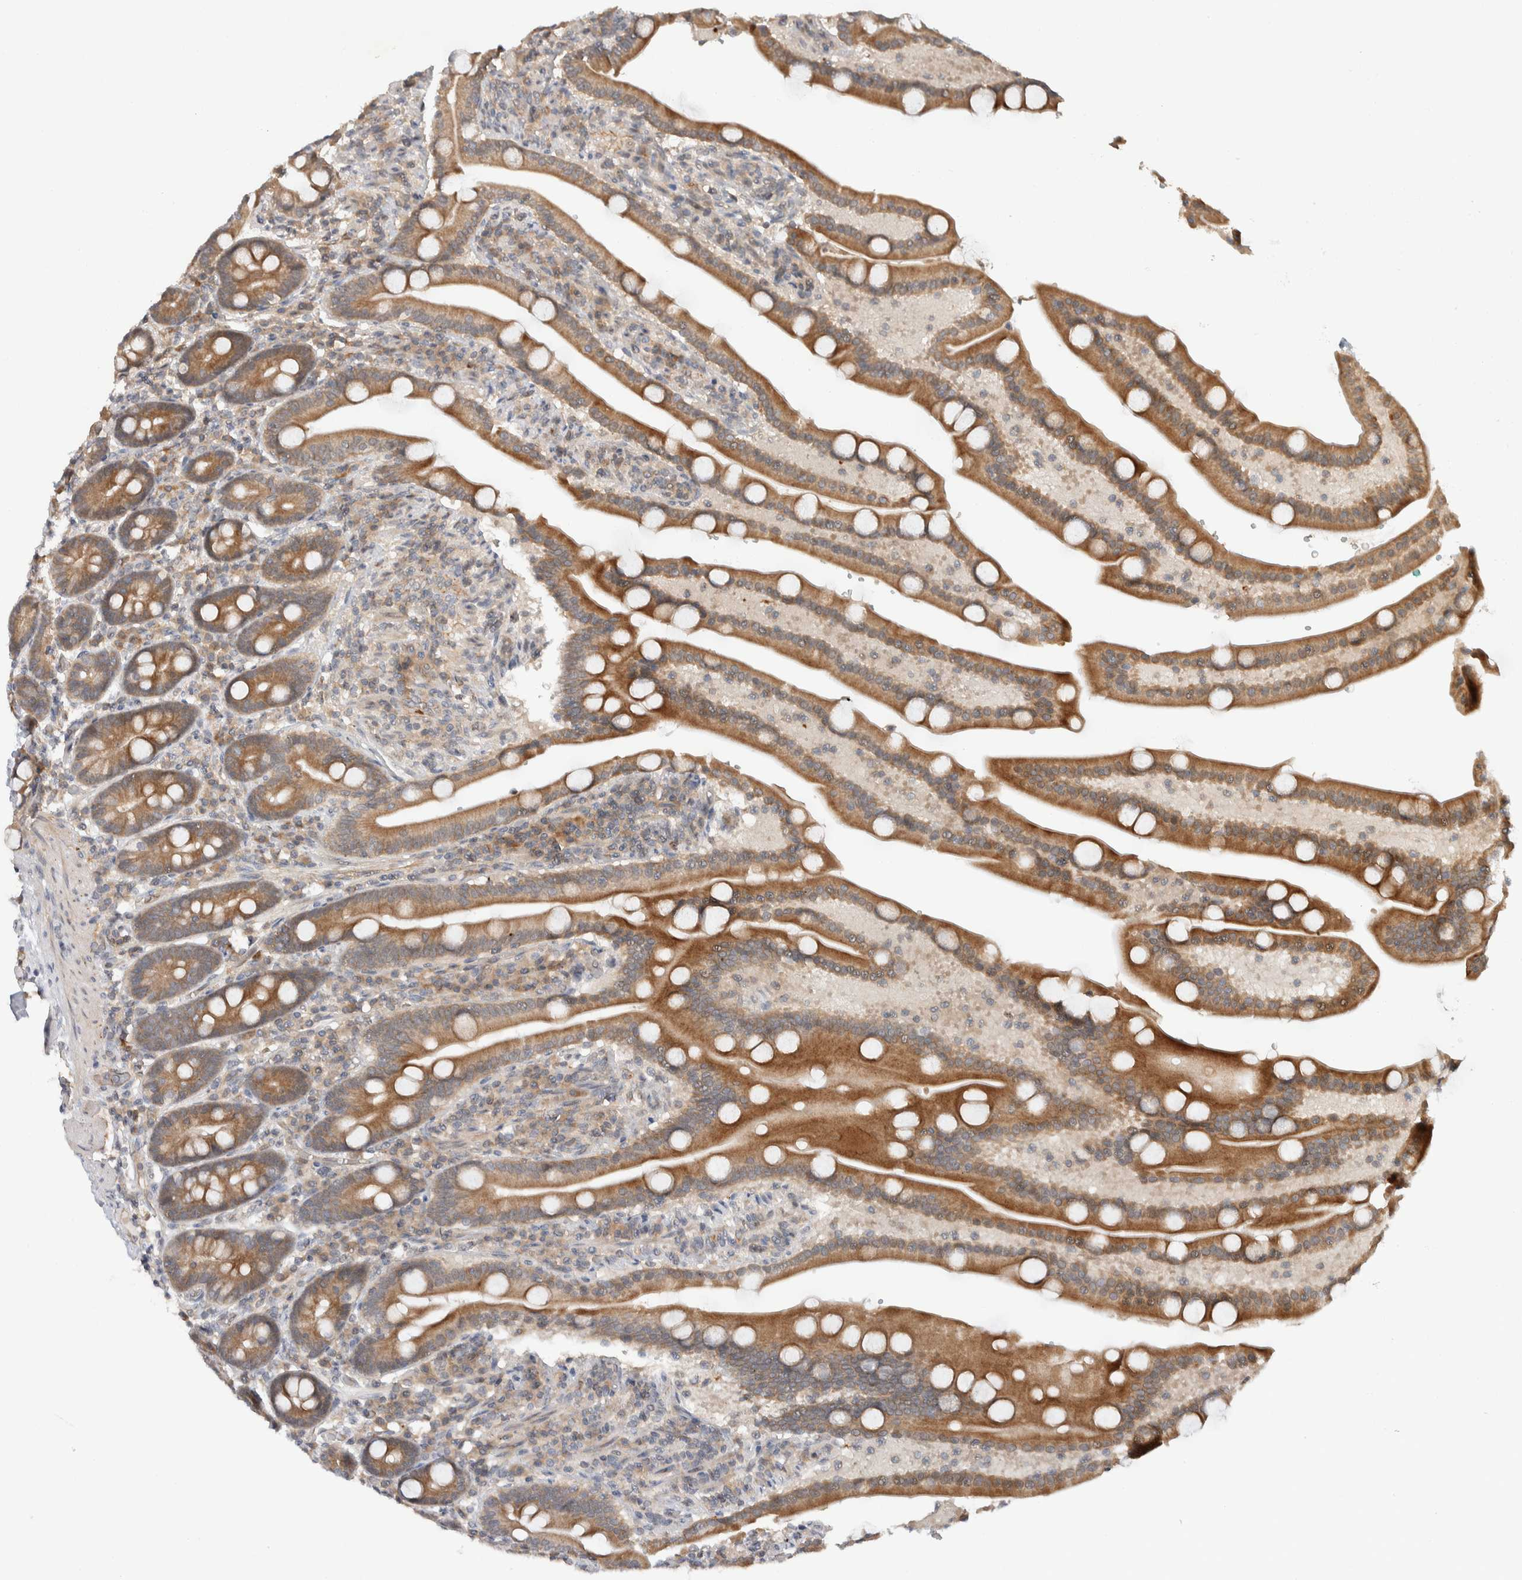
{"staining": {"intensity": "moderate", "quantity": ">75%", "location": "cytoplasmic/membranous"}, "tissue": "duodenum", "cell_type": "Glandular cells", "image_type": "normal", "snomed": [{"axis": "morphology", "description": "Normal tissue, NOS"}, {"axis": "topography", "description": "Duodenum"}], "caption": "A photomicrograph showing moderate cytoplasmic/membranous staining in about >75% of glandular cells in unremarkable duodenum, as visualized by brown immunohistochemical staining.", "gene": "DEPTOR", "patient": {"sex": "male", "age": 54}}